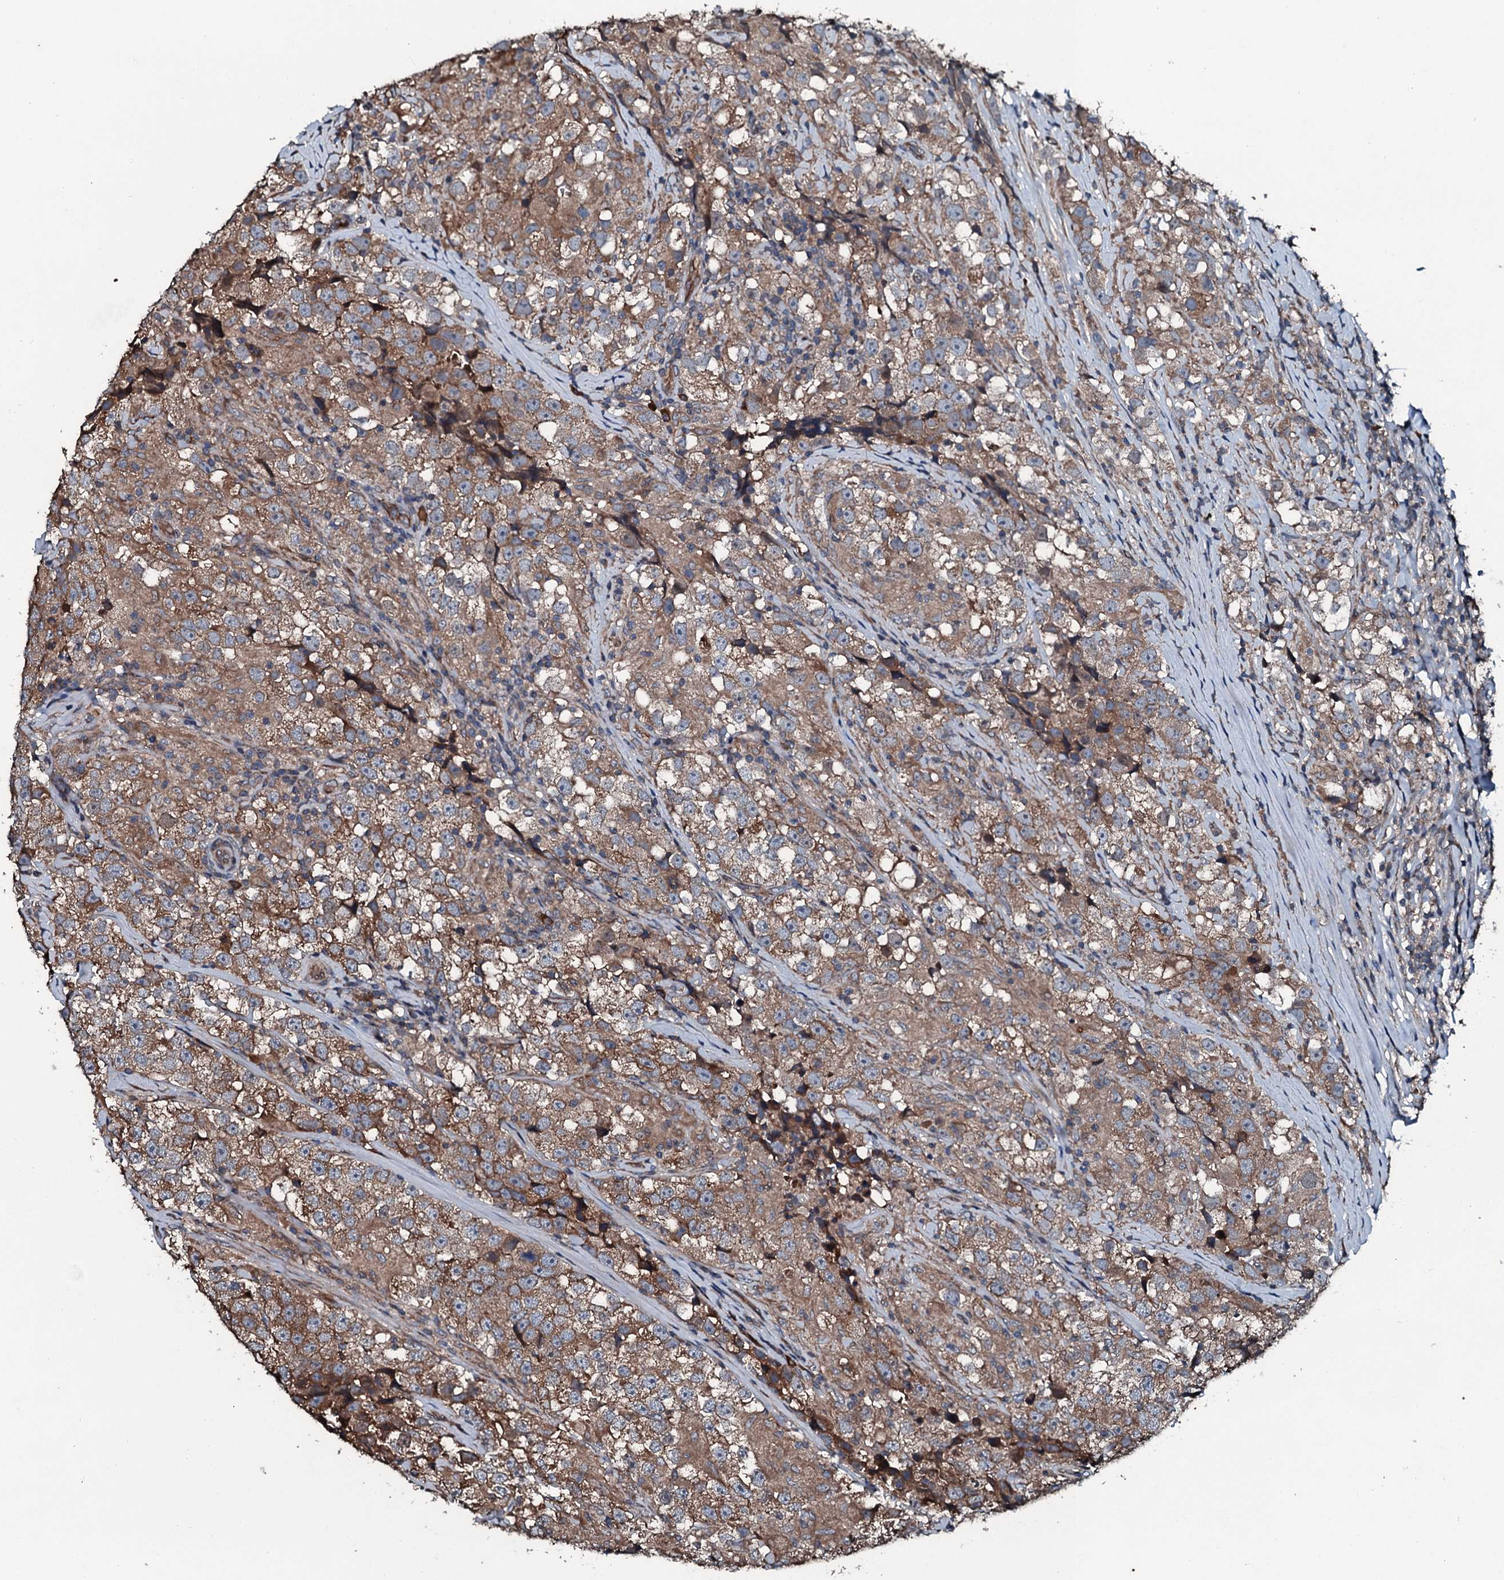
{"staining": {"intensity": "moderate", "quantity": ">75%", "location": "cytoplasmic/membranous"}, "tissue": "testis cancer", "cell_type": "Tumor cells", "image_type": "cancer", "snomed": [{"axis": "morphology", "description": "Seminoma, NOS"}, {"axis": "topography", "description": "Testis"}], "caption": "Approximately >75% of tumor cells in testis cancer (seminoma) reveal moderate cytoplasmic/membranous protein expression as visualized by brown immunohistochemical staining.", "gene": "AARS1", "patient": {"sex": "male", "age": 46}}